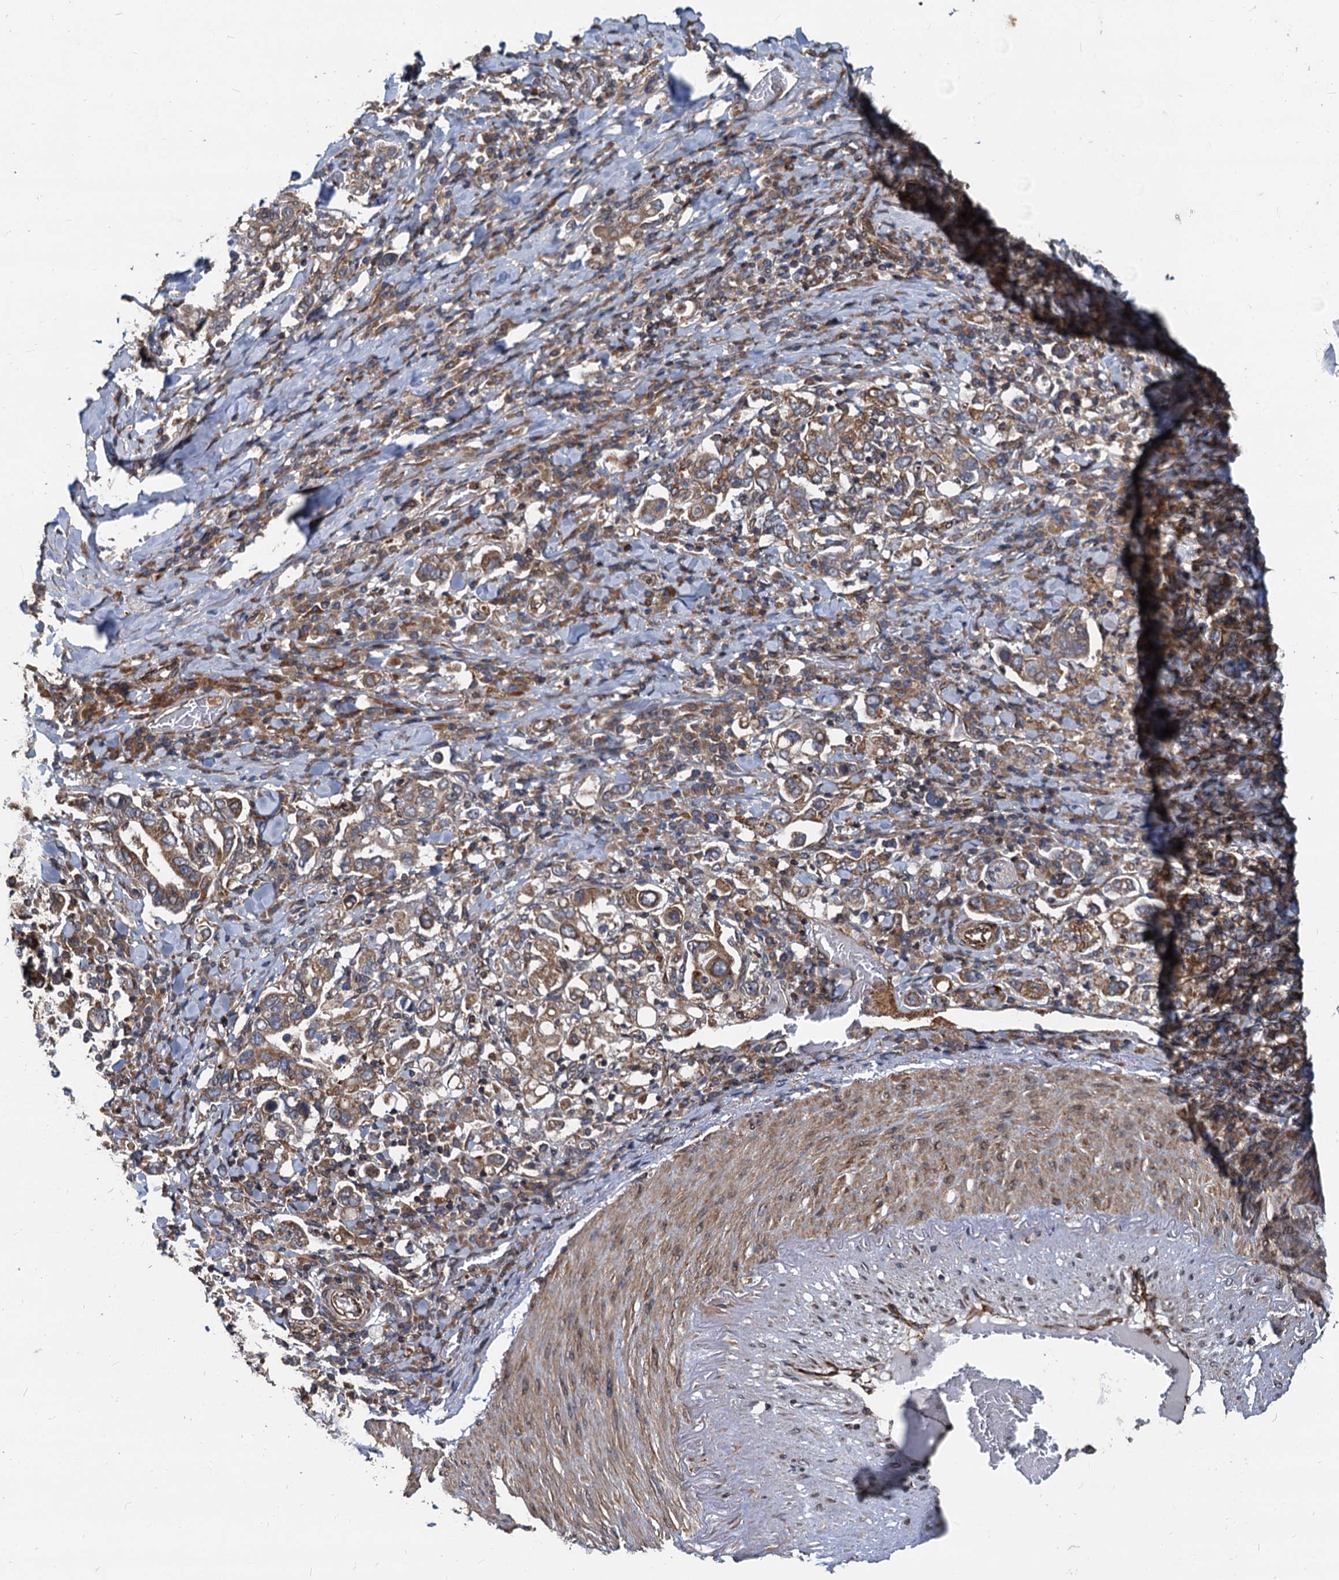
{"staining": {"intensity": "moderate", "quantity": ">75%", "location": "cytoplasmic/membranous"}, "tissue": "stomach cancer", "cell_type": "Tumor cells", "image_type": "cancer", "snomed": [{"axis": "morphology", "description": "Adenocarcinoma, NOS"}, {"axis": "topography", "description": "Stomach, upper"}], "caption": "Protein staining by immunohistochemistry shows moderate cytoplasmic/membranous expression in approximately >75% of tumor cells in adenocarcinoma (stomach).", "gene": "STIM1", "patient": {"sex": "male", "age": 62}}